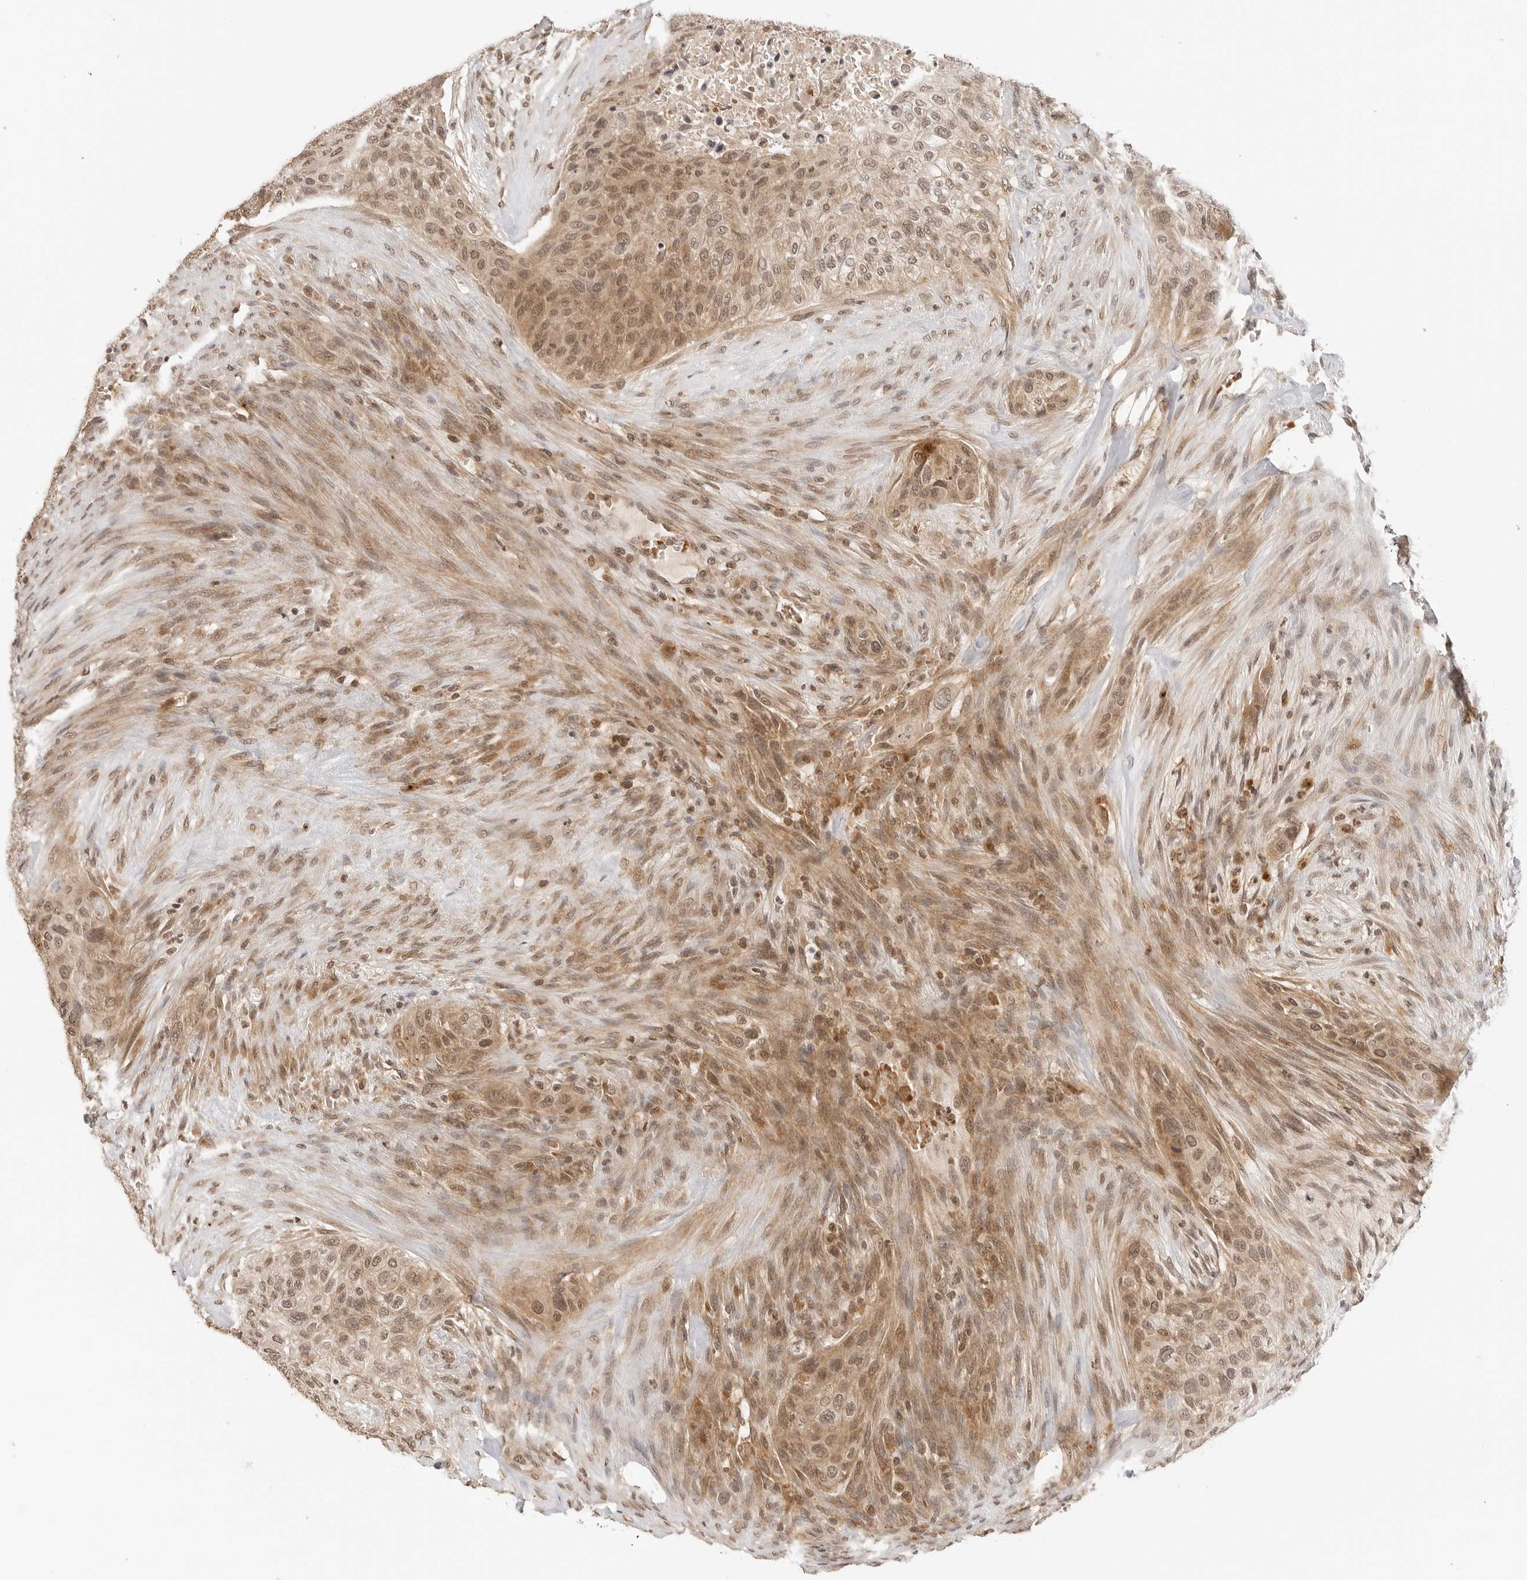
{"staining": {"intensity": "moderate", "quantity": ">75%", "location": "cytoplasmic/membranous,nuclear"}, "tissue": "urothelial cancer", "cell_type": "Tumor cells", "image_type": "cancer", "snomed": [{"axis": "morphology", "description": "Urothelial carcinoma, High grade"}, {"axis": "topography", "description": "Urinary bladder"}], "caption": "High-grade urothelial carcinoma tissue exhibits moderate cytoplasmic/membranous and nuclear expression in approximately >75% of tumor cells, visualized by immunohistochemistry.", "gene": "GPR34", "patient": {"sex": "male", "age": 35}}